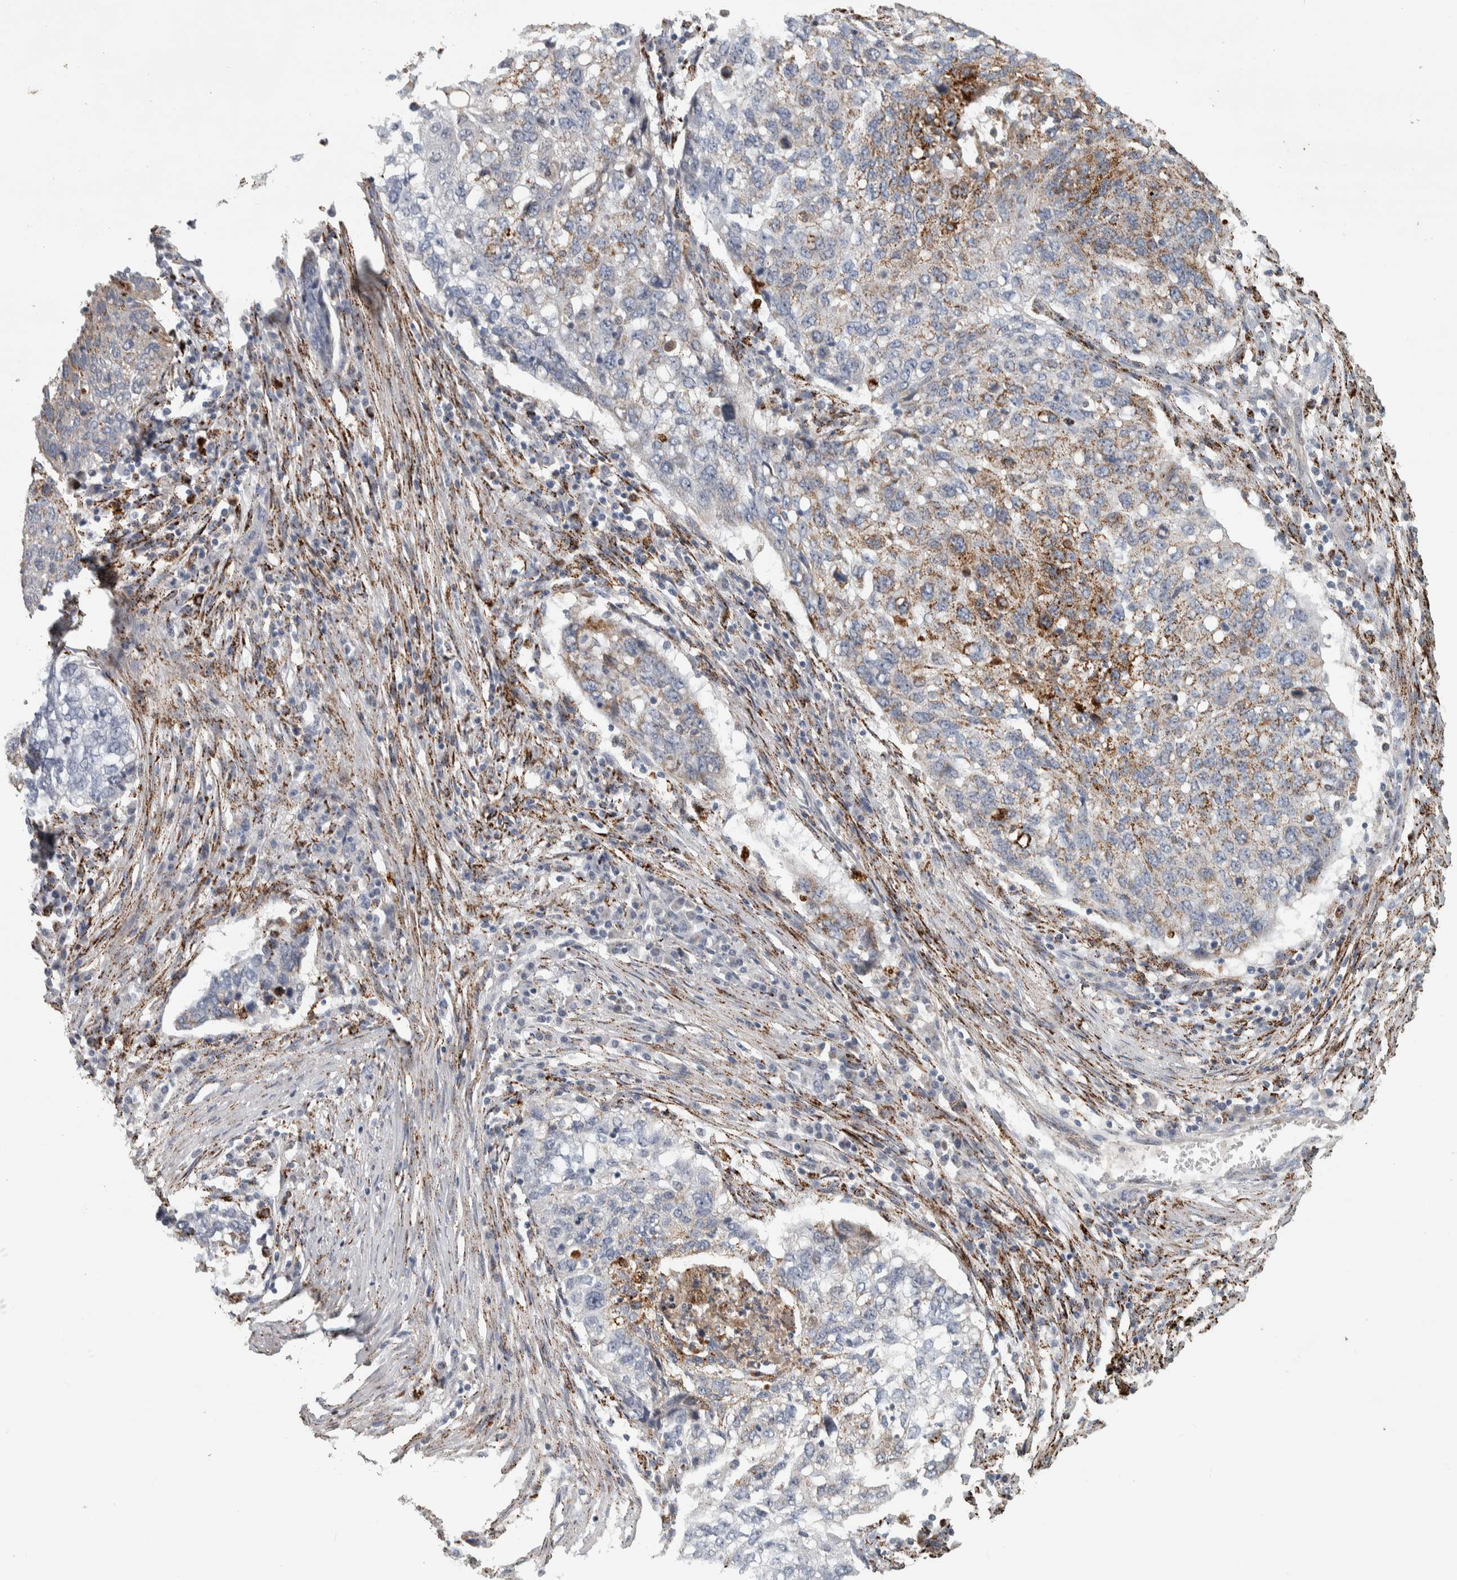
{"staining": {"intensity": "moderate", "quantity": "<25%", "location": "cytoplasmic/membranous"}, "tissue": "lung cancer", "cell_type": "Tumor cells", "image_type": "cancer", "snomed": [{"axis": "morphology", "description": "Squamous cell carcinoma, NOS"}, {"axis": "topography", "description": "Lung"}], "caption": "This photomicrograph exhibits immunohistochemistry staining of squamous cell carcinoma (lung), with low moderate cytoplasmic/membranous staining in about <25% of tumor cells.", "gene": "FAM78A", "patient": {"sex": "female", "age": 63}}